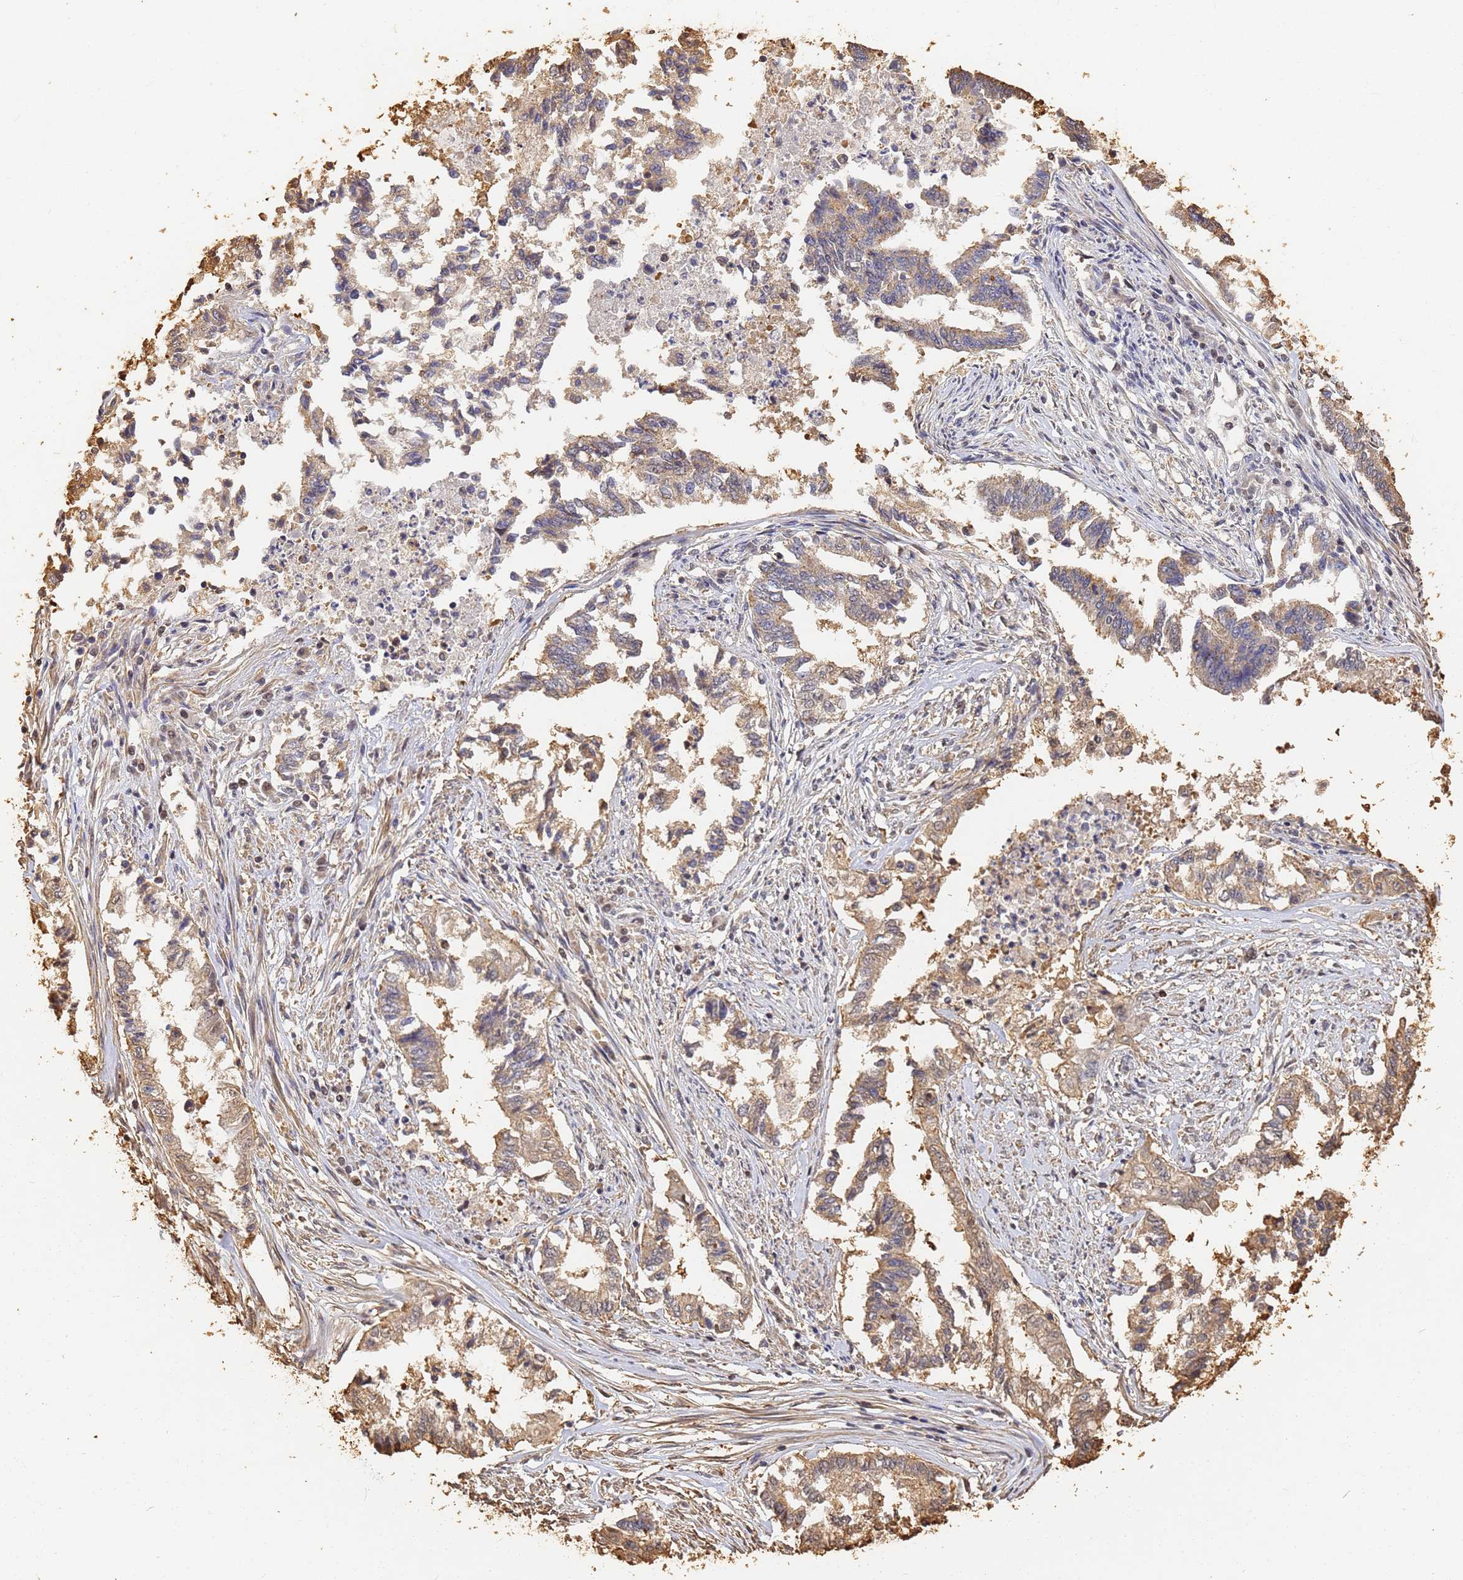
{"staining": {"intensity": "moderate", "quantity": "25%-75%", "location": "cytoplasmic/membranous"}, "tissue": "endometrial cancer", "cell_type": "Tumor cells", "image_type": "cancer", "snomed": [{"axis": "morphology", "description": "Necrosis, NOS"}, {"axis": "morphology", "description": "Adenocarcinoma, NOS"}, {"axis": "topography", "description": "Endometrium"}], "caption": "Protein staining of endometrial adenocarcinoma tissue exhibits moderate cytoplasmic/membranous expression in approximately 25%-75% of tumor cells.", "gene": "JAK2", "patient": {"sex": "female", "age": 79}}